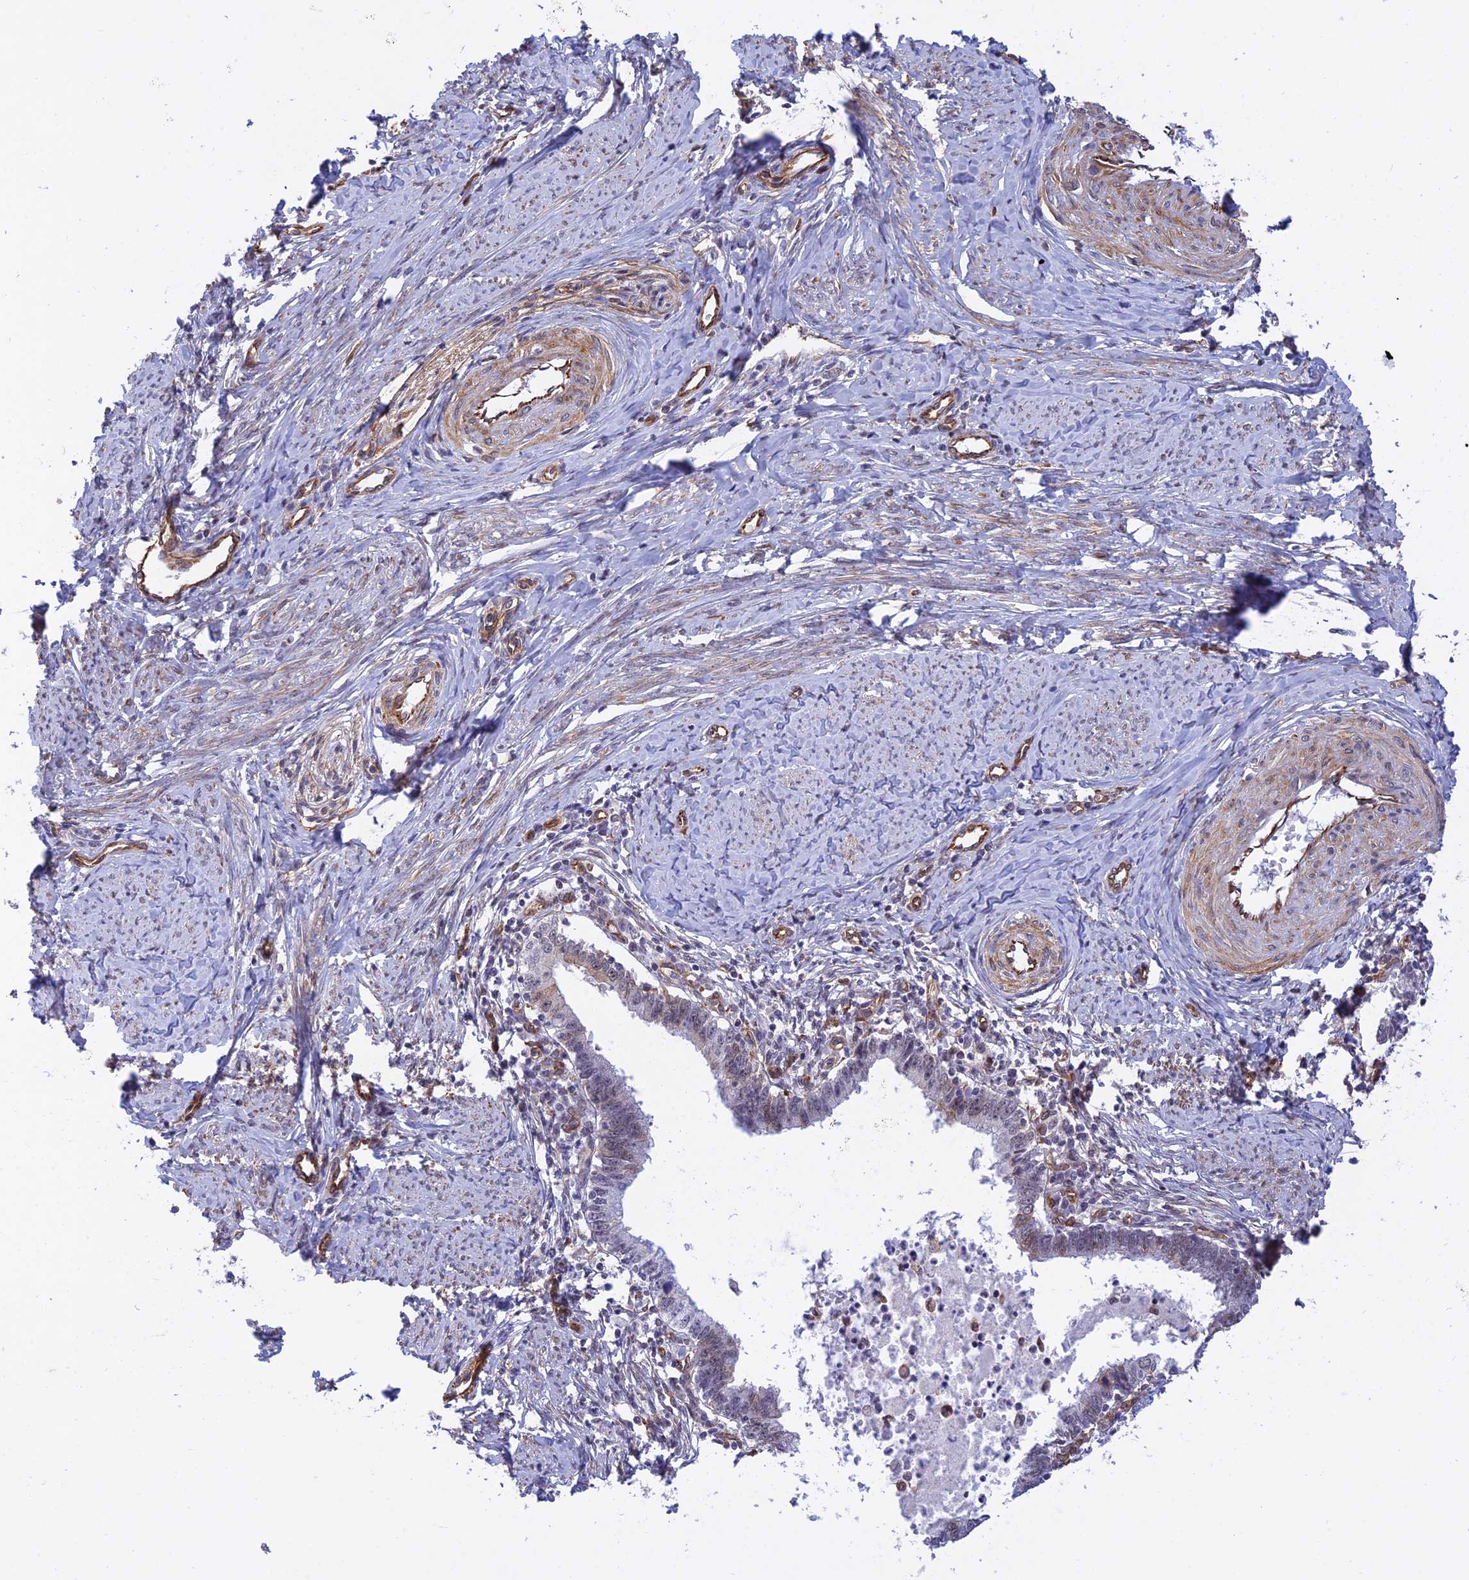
{"staining": {"intensity": "weak", "quantity": "<25%", "location": "nuclear"}, "tissue": "cervical cancer", "cell_type": "Tumor cells", "image_type": "cancer", "snomed": [{"axis": "morphology", "description": "Adenocarcinoma, NOS"}, {"axis": "topography", "description": "Cervix"}], "caption": "DAB (3,3'-diaminobenzidine) immunohistochemical staining of cervical cancer (adenocarcinoma) displays no significant expression in tumor cells. (DAB immunohistochemistry (IHC) visualized using brightfield microscopy, high magnification).", "gene": "PAGR1", "patient": {"sex": "female", "age": 36}}